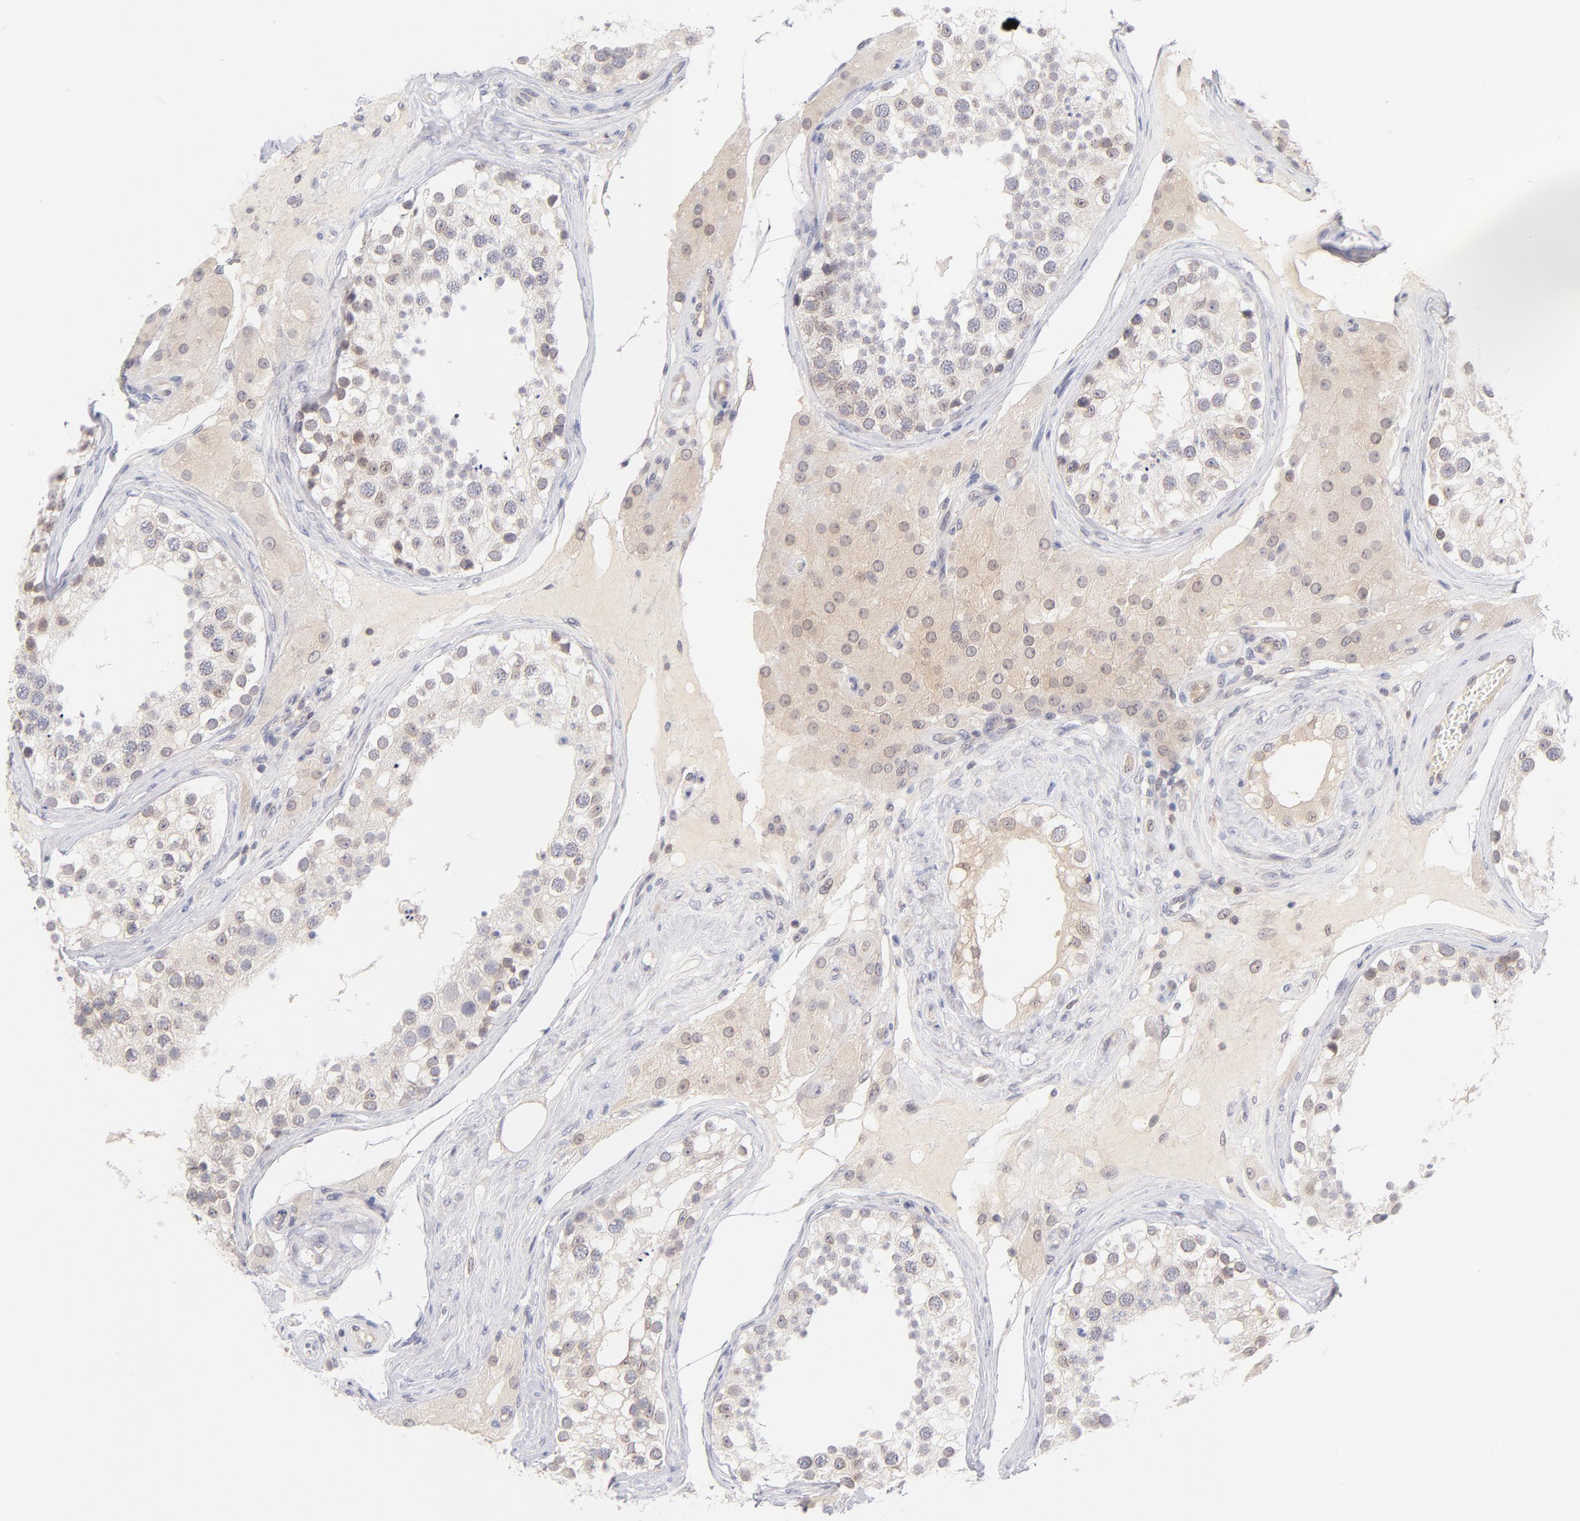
{"staining": {"intensity": "weak", "quantity": "<25%", "location": "nuclear"}, "tissue": "testis", "cell_type": "Cells in seminiferous ducts", "image_type": "normal", "snomed": [{"axis": "morphology", "description": "Normal tissue, NOS"}, {"axis": "topography", "description": "Testis"}], "caption": "Normal testis was stained to show a protein in brown. There is no significant expression in cells in seminiferous ducts. Nuclei are stained in blue.", "gene": "CASP6", "patient": {"sex": "male", "age": 68}}